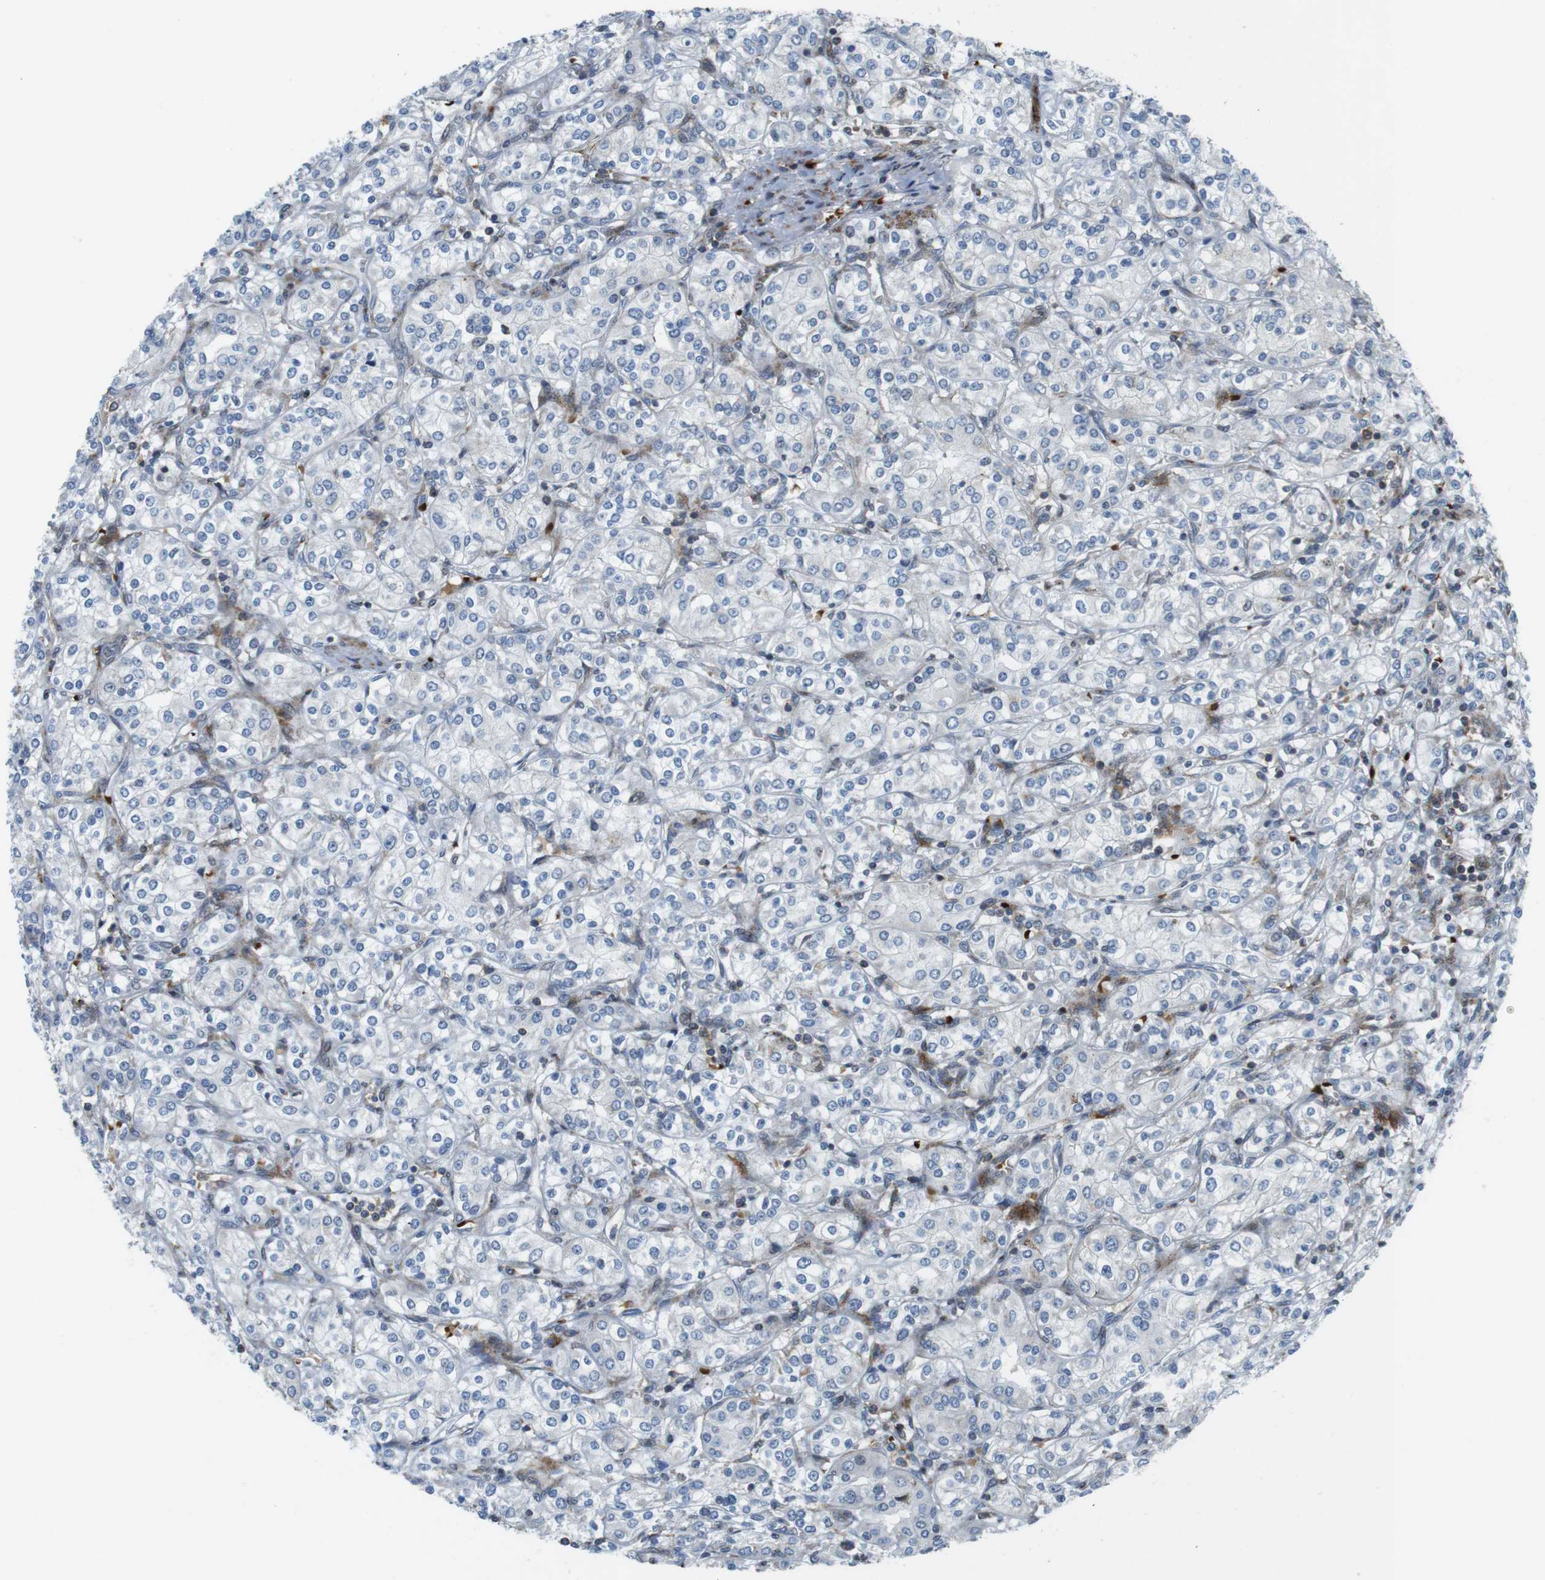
{"staining": {"intensity": "negative", "quantity": "none", "location": "none"}, "tissue": "renal cancer", "cell_type": "Tumor cells", "image_type": "cancer", "snomed": [{"axis": "morphology", "description": "Adenocarcinoma, NOS"}, {"axis": "topography", "description": "Kidney"}], "caption": "An image of human adenocarcinoma (renal) is negative for staining in tumor cells.", "gene": "CUL7", "patient": {"sex": "male", "age": 77}}